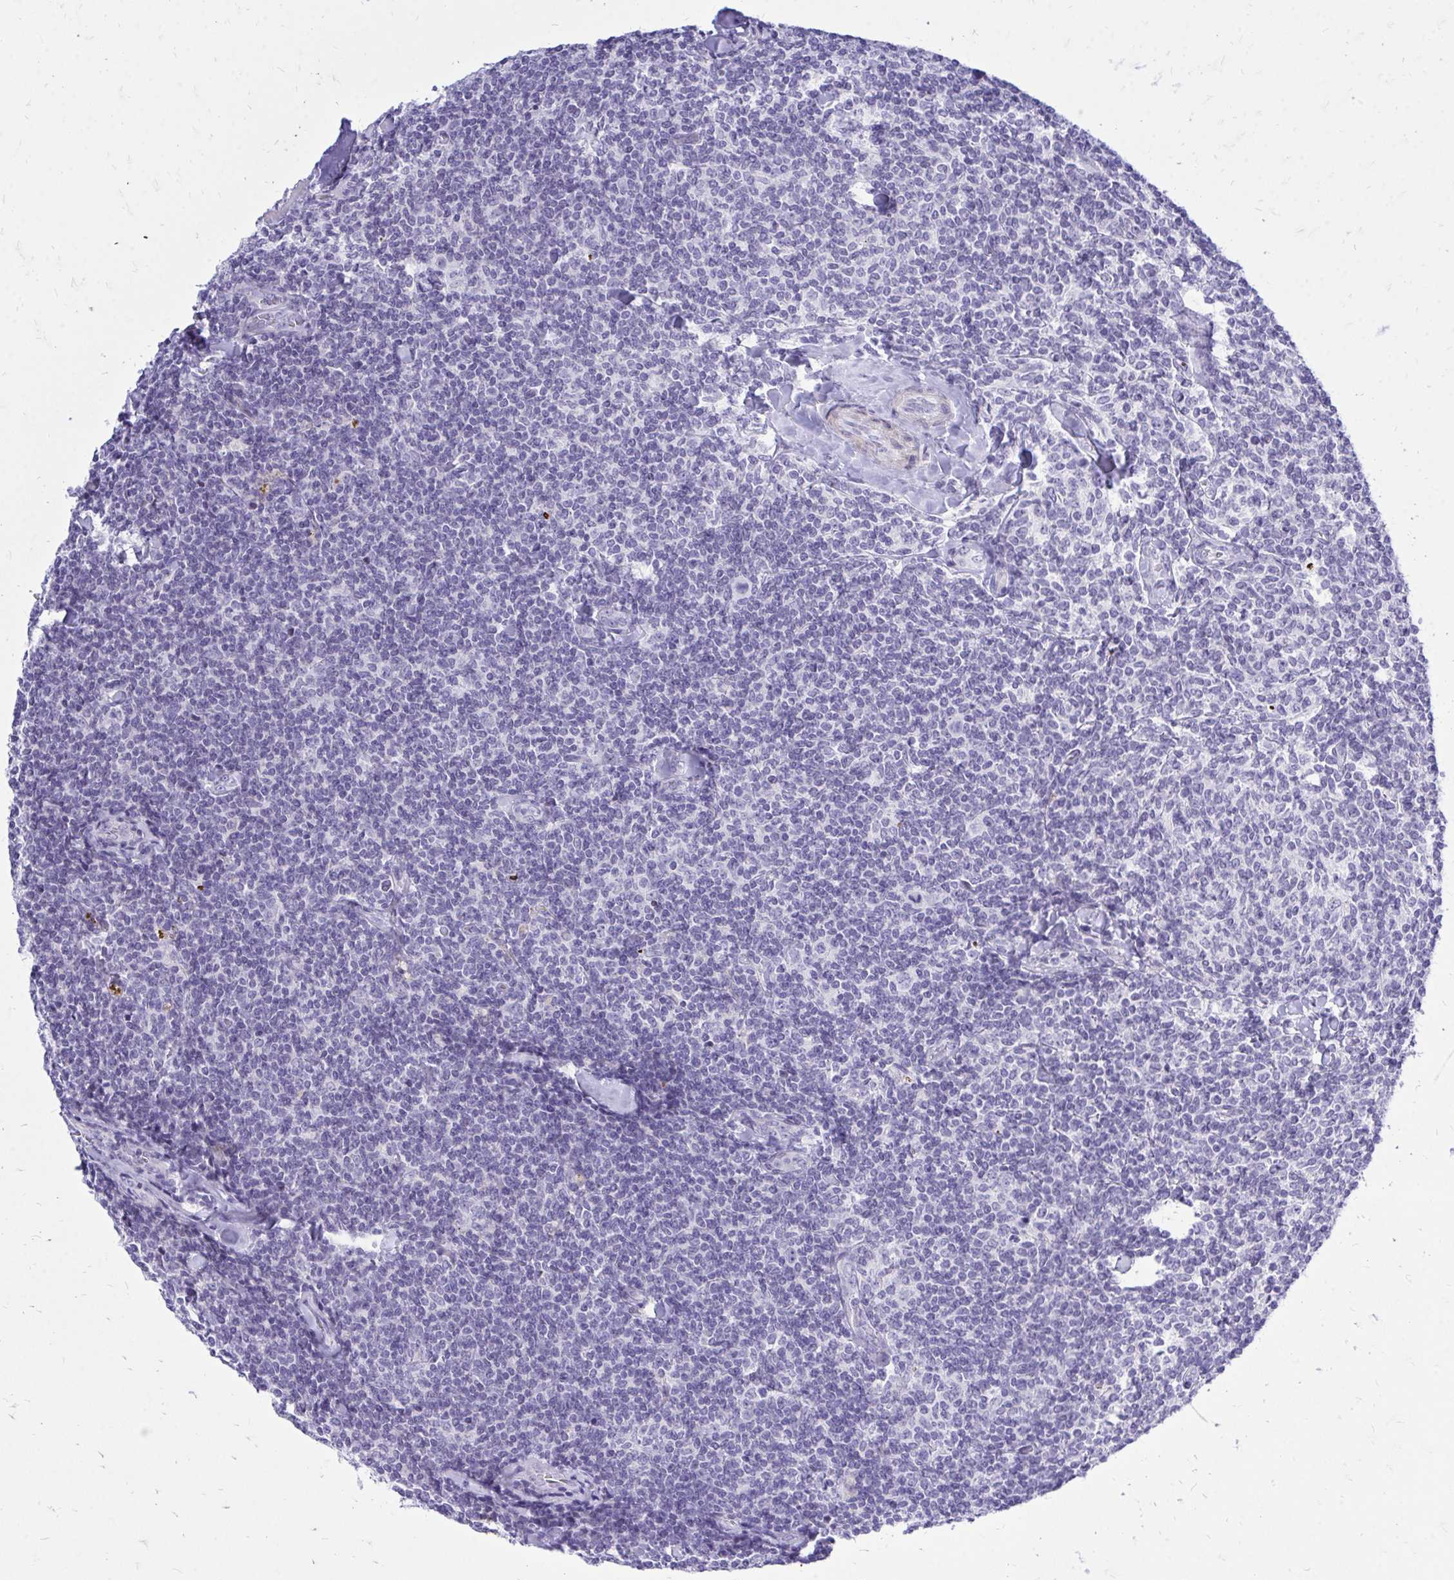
{"staining": {"intensity": "negative", "quantity": "none", "location": "none"}, "tissue": "lymphoma", "cell_type": "Tumor cells", "image_type": "cancer", "snomed": [{"axis": "morphology", "description": "Malignant lymphoma, non-Hodgkin's type, Low grade"}, {"axis": "topography", "description": "Lymph node"}], "caption": "Photomicrograph shows no protein positivity in tumor cells of lymphoma tissue. The staining is performed using DAB brown chromogen with nuclei counter-stained in using hematoxylin.", "gene": "GABRA1", "patient": {"sex": "female", "age": 56}}